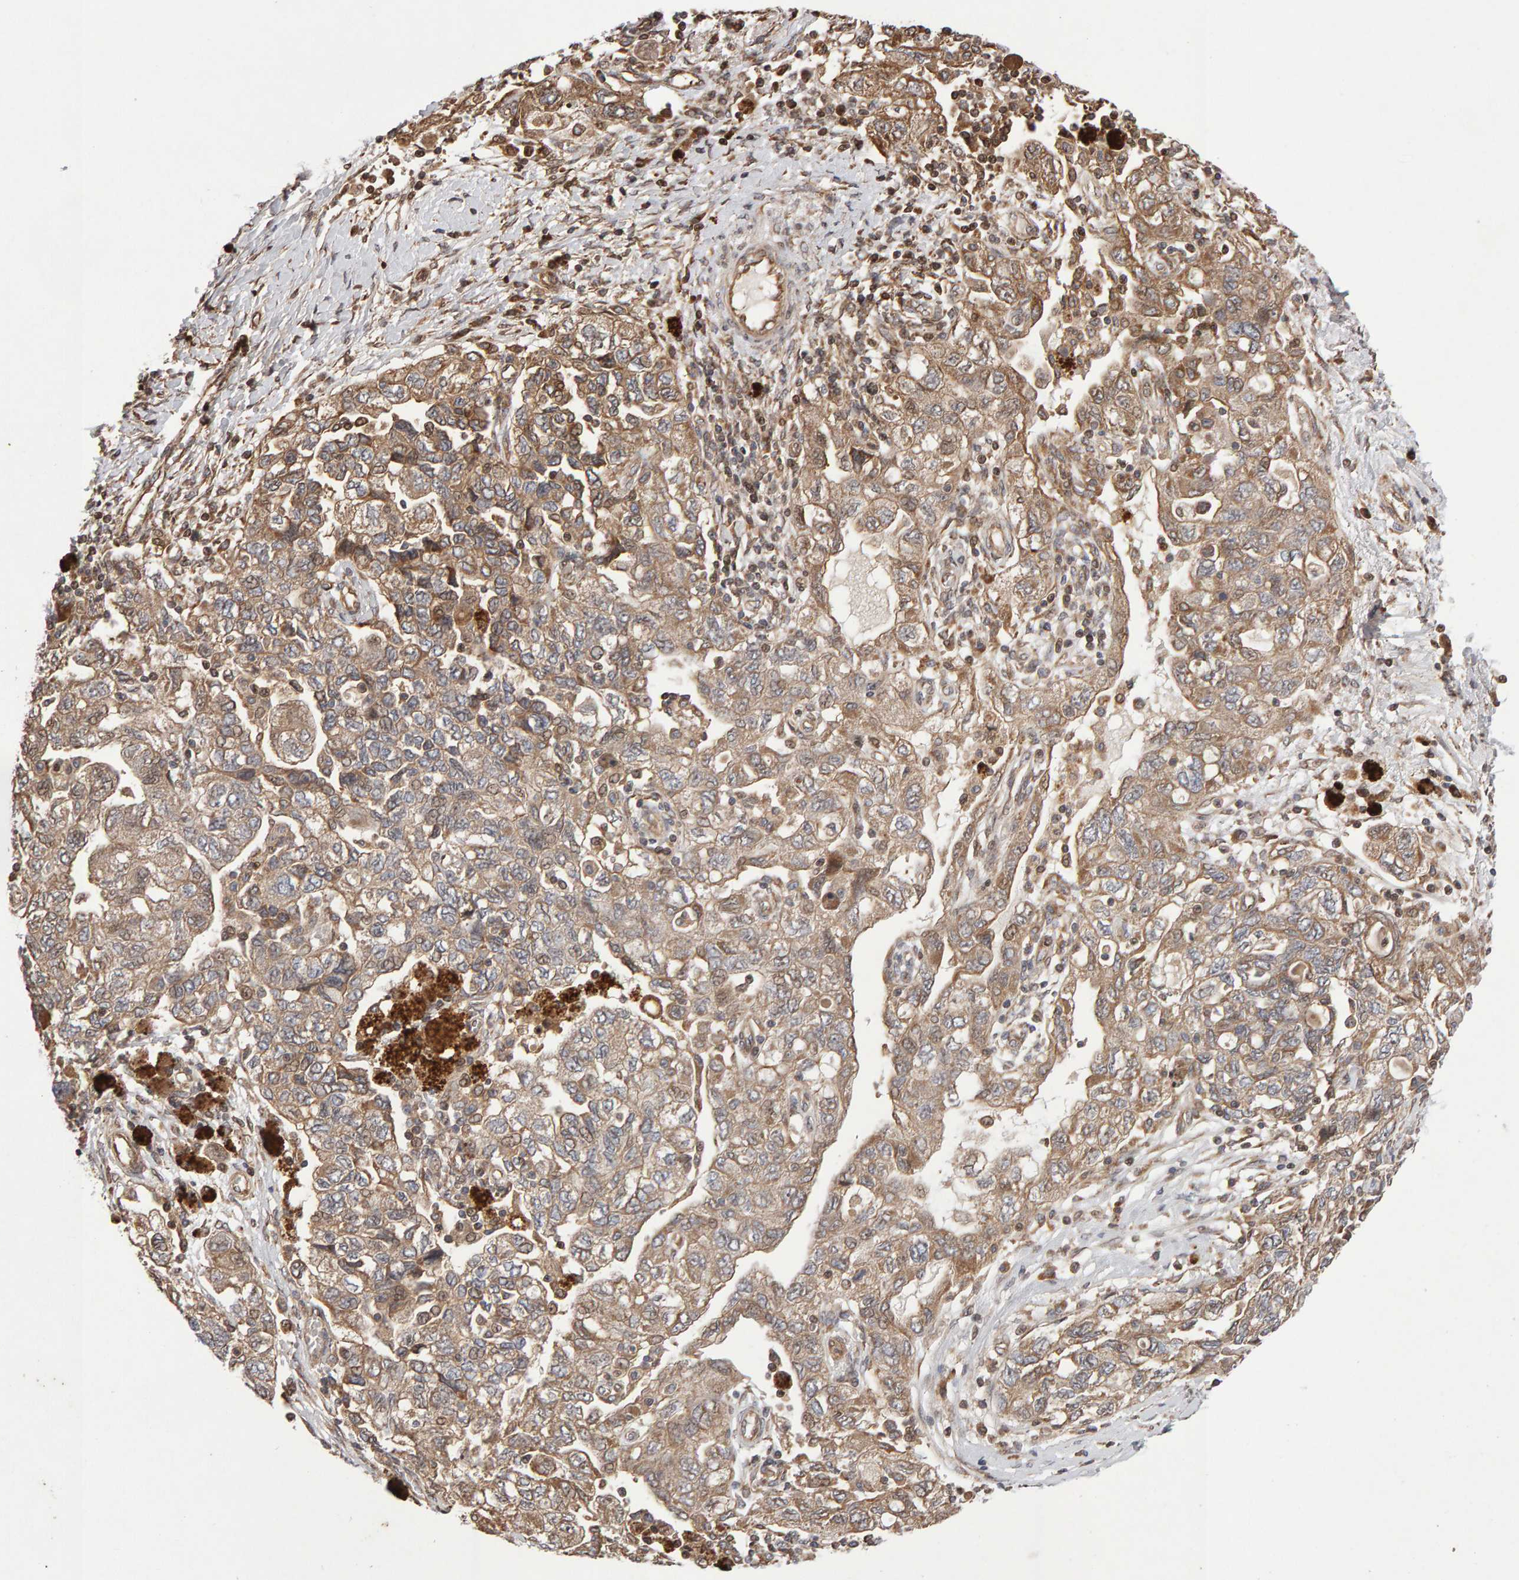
{"staining": {"intensity": "moderate", "quantity": ">75%", "location": "cytoplasmic/membranous"}, "tissue": "ovarian cancer", "cell_type": "Tumor cells", "image_type": "cancer", "snomed": [{"axis": "morphology", "description": "Carcinoma, NOS"}, {"axis": "morphology", "description": "Cystadenocarcinoma, serous, NOS"}, {"axis": "topography", "description": "Ovary"}], "caption": "Immunohistochemistry micrograph of neoplastic tissue: human ovarian cancer stained using immunohistochemistry shows medium levels of moderate protein expression localized specifically in the cytoplasmic/membranous of tumor cells, appearing as a cytoplasmic/membranous brown color.", "gene": "LZTS1", "patient": {"sex": "female", "age": 69}}